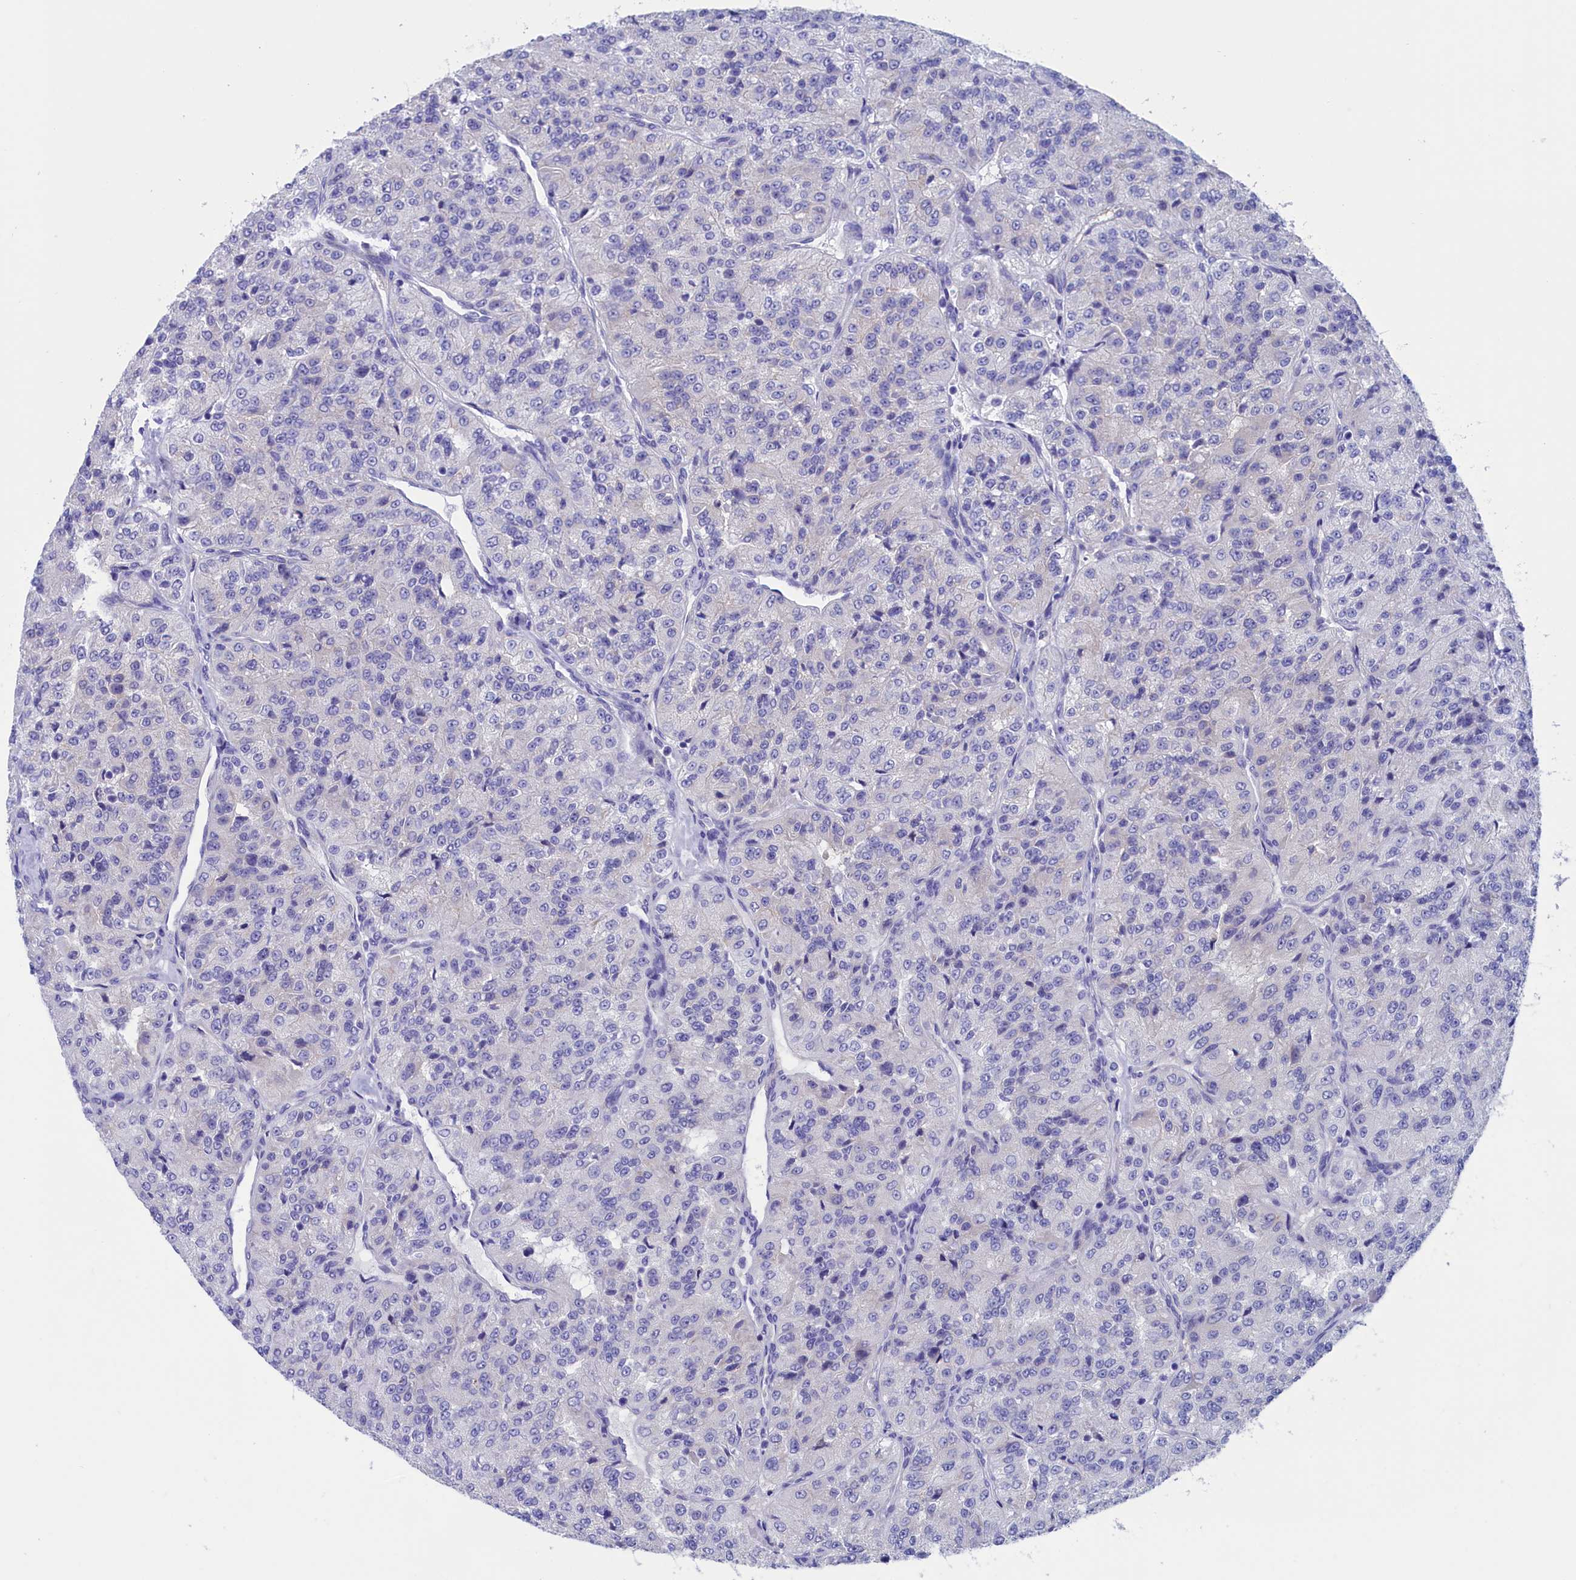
{"staining": {"intensity": "negative", "quantity": "none", "location": "none"}, "tissue": "renal cancer", "cell_type": "Tumor cells", "image_type": "cancer", "snomed": [{"axis": "morphology", "description": "Adenocarcinoma, NOS"}, {"axis": "topography", "description": "Kidney"}], "caption": "IHC histopathology image of neoplastic tissue: human renal cancer (adenocarcinoma) stained with DAB (3,3'-diaminobenzidine) displays no significant protein positivity in tumor cells.", "gene": "VPS35L", "patient": {"sex": "female", "age": 63}}